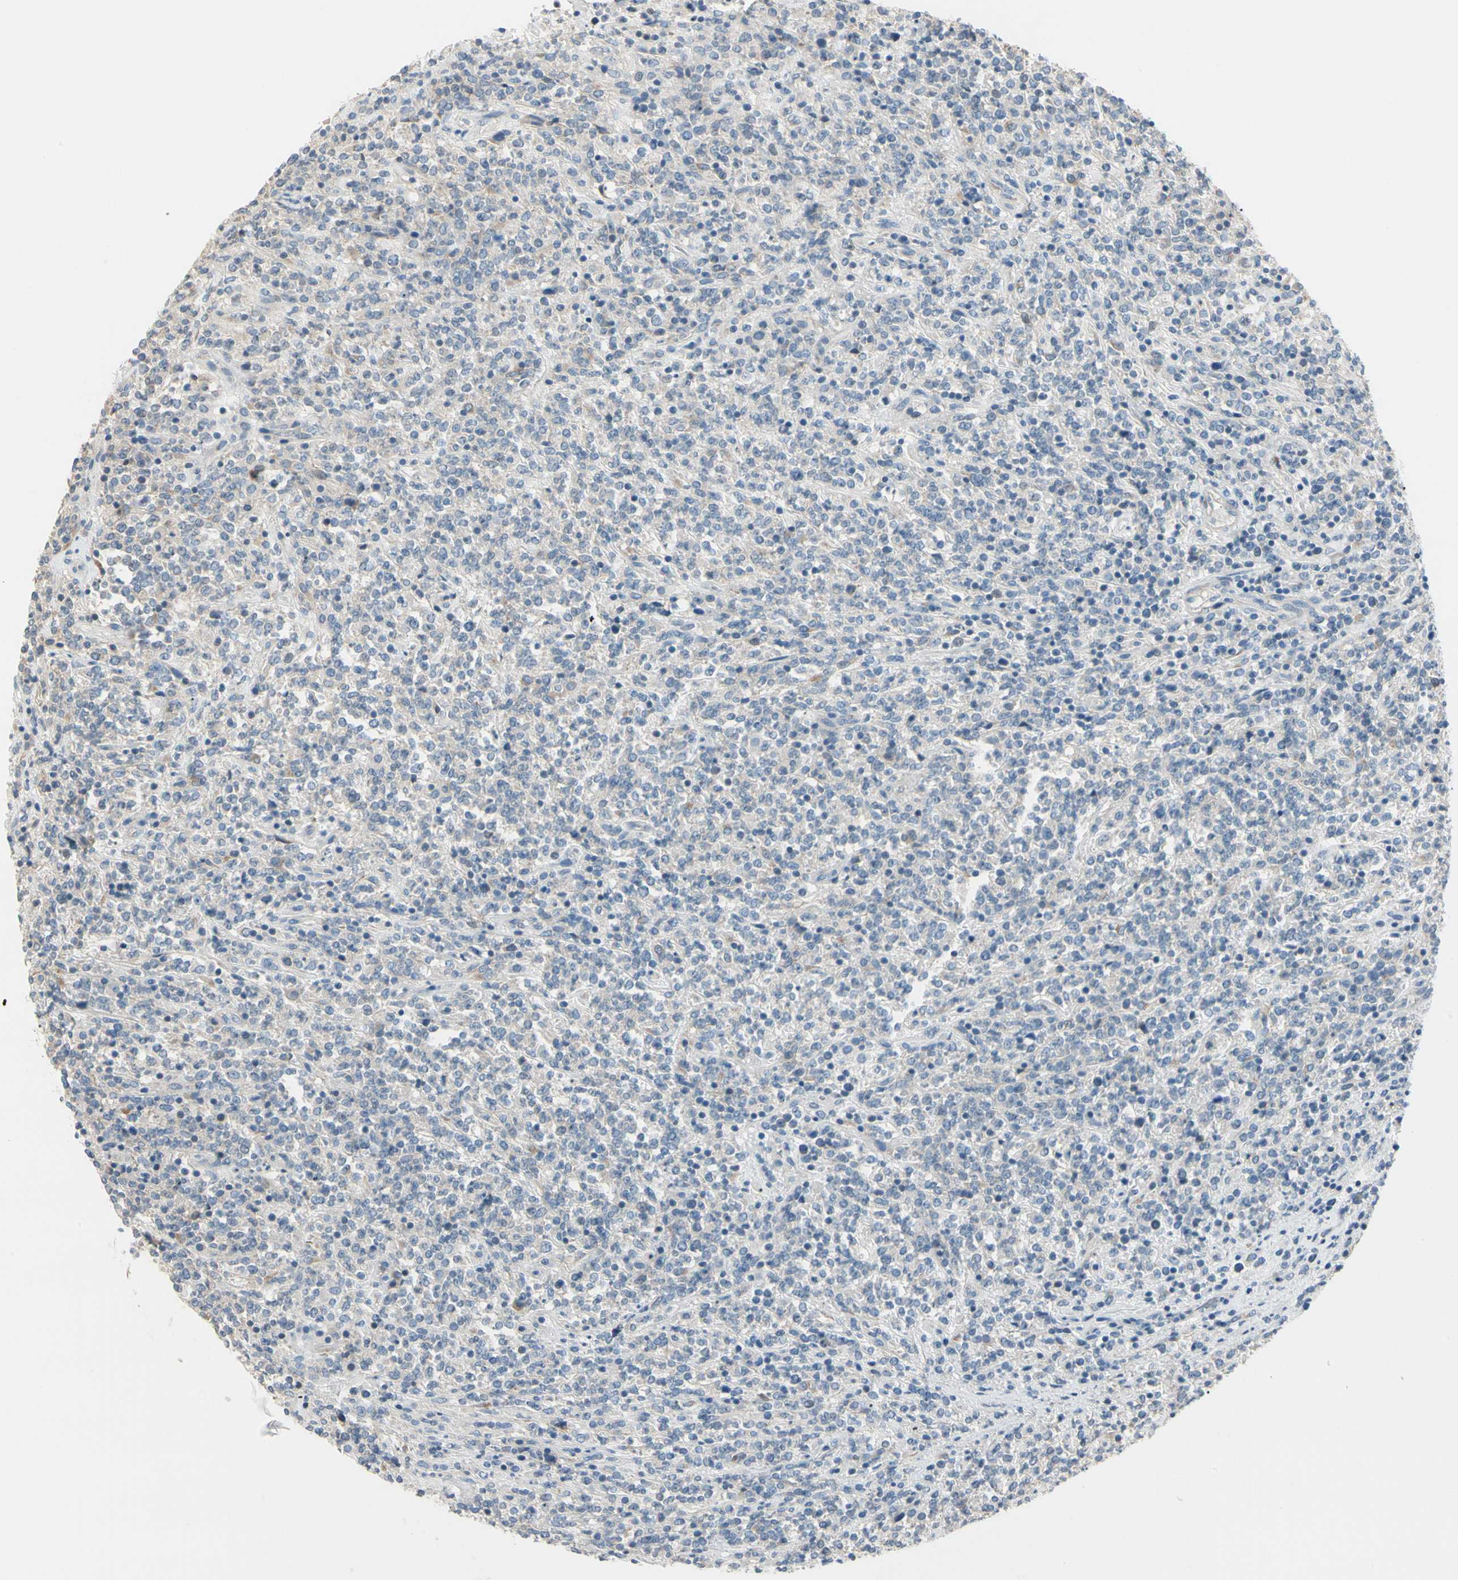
{"staining": {"intensity": "negative", "quantity": "none", "location": "none"}, "tissue": "lymphoma", "cell_type": "Tumor cells", "image_type": "cancer", "snomed": [{"axis": "morphology", "description": "Malignant lymphoma, non-Hodgkin's type, High grade"}, {"axis": "topography", "description": "Soft tissue"}], "caption": "This is an immunohistochemistry photomicrograph of lymphoma. There is no staining in tumor cells.", "gene": "DUSP12", "patient": {"sex": "male", "age": 18}}